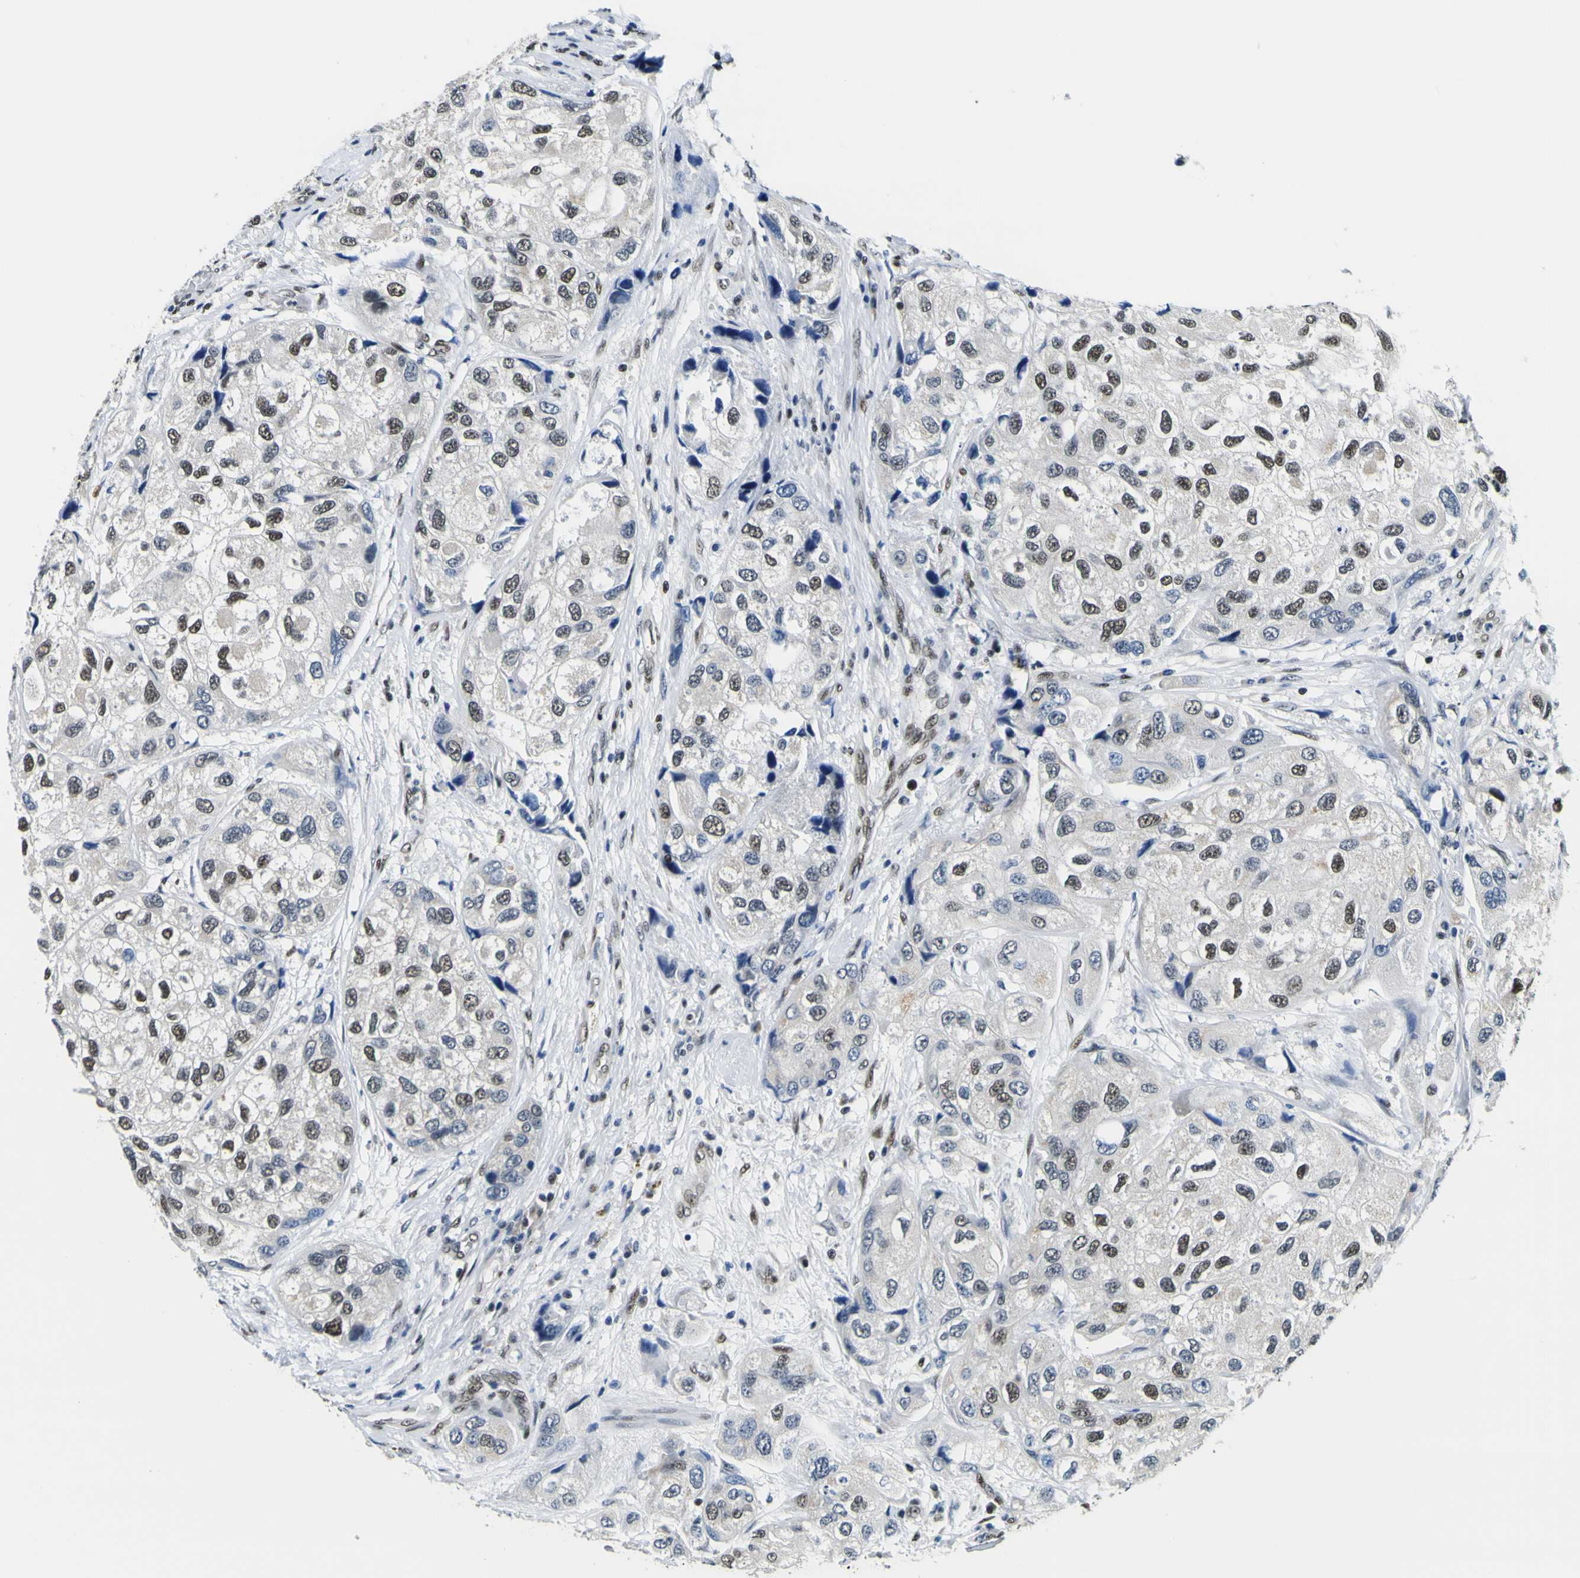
{"staining": {"intensity": "moderate", "quantity": ">75%", "location": "nuclear"}, "tissue": "urothelial cancer", "cell_type": "Tumor cells", "image_type": "cancer", "snomed": [{"axis": "morphology", "description": "Urothelial carcinoma, High grade"}, {"axis": "topography", "description": "Urinary bladder"}], "caption": "The photomicrograph exhibits immunohistochemical staining of urothelial carcinoma (high-grade). There is moderate nuclear expression is seen in approximately >75% of tumor cells. Nuclei are stained in blue.", "gene": "SP1", "patient": {"sex": "female", "age": 64}}